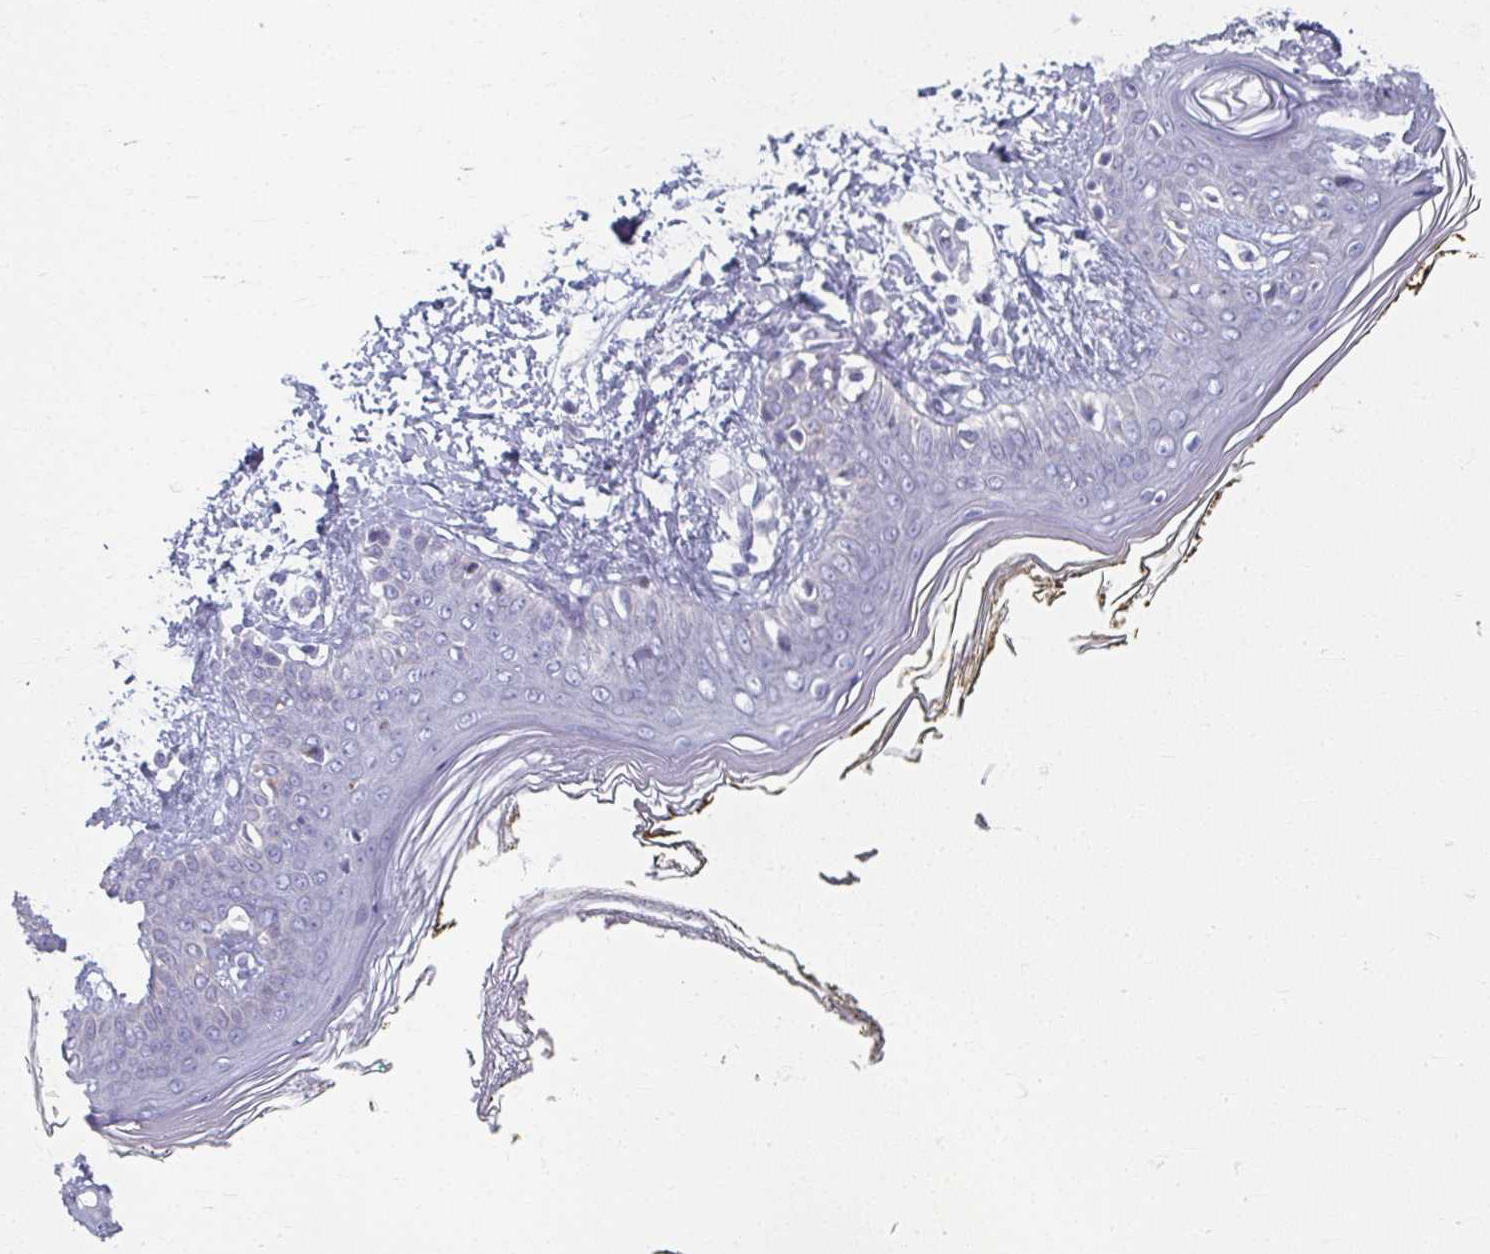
{"staining": {"intensity": "negative", "quantity": "none", "location": "none"}, "tissue": "skin", "cell_type": "Fibroblasts", "image_type": "normal", "snomed": [{"axis": "morphology", "description": "Normal tissue, NOS"}, {"axis": "topography", "description": "Skin"}], "caption": "Immunohistochemistry (IHC) photomicrograph of benign human skin stained for a protein (brown), which reveals no positivity in fibroblasts. (DAB (3,3'-diaminobenzidine) immunohistochemistry (IHC) visualized using brightfield microscopy, high magnification).", "gene": "CAMKV", "patient": {"sex": "female", "age": 34}}